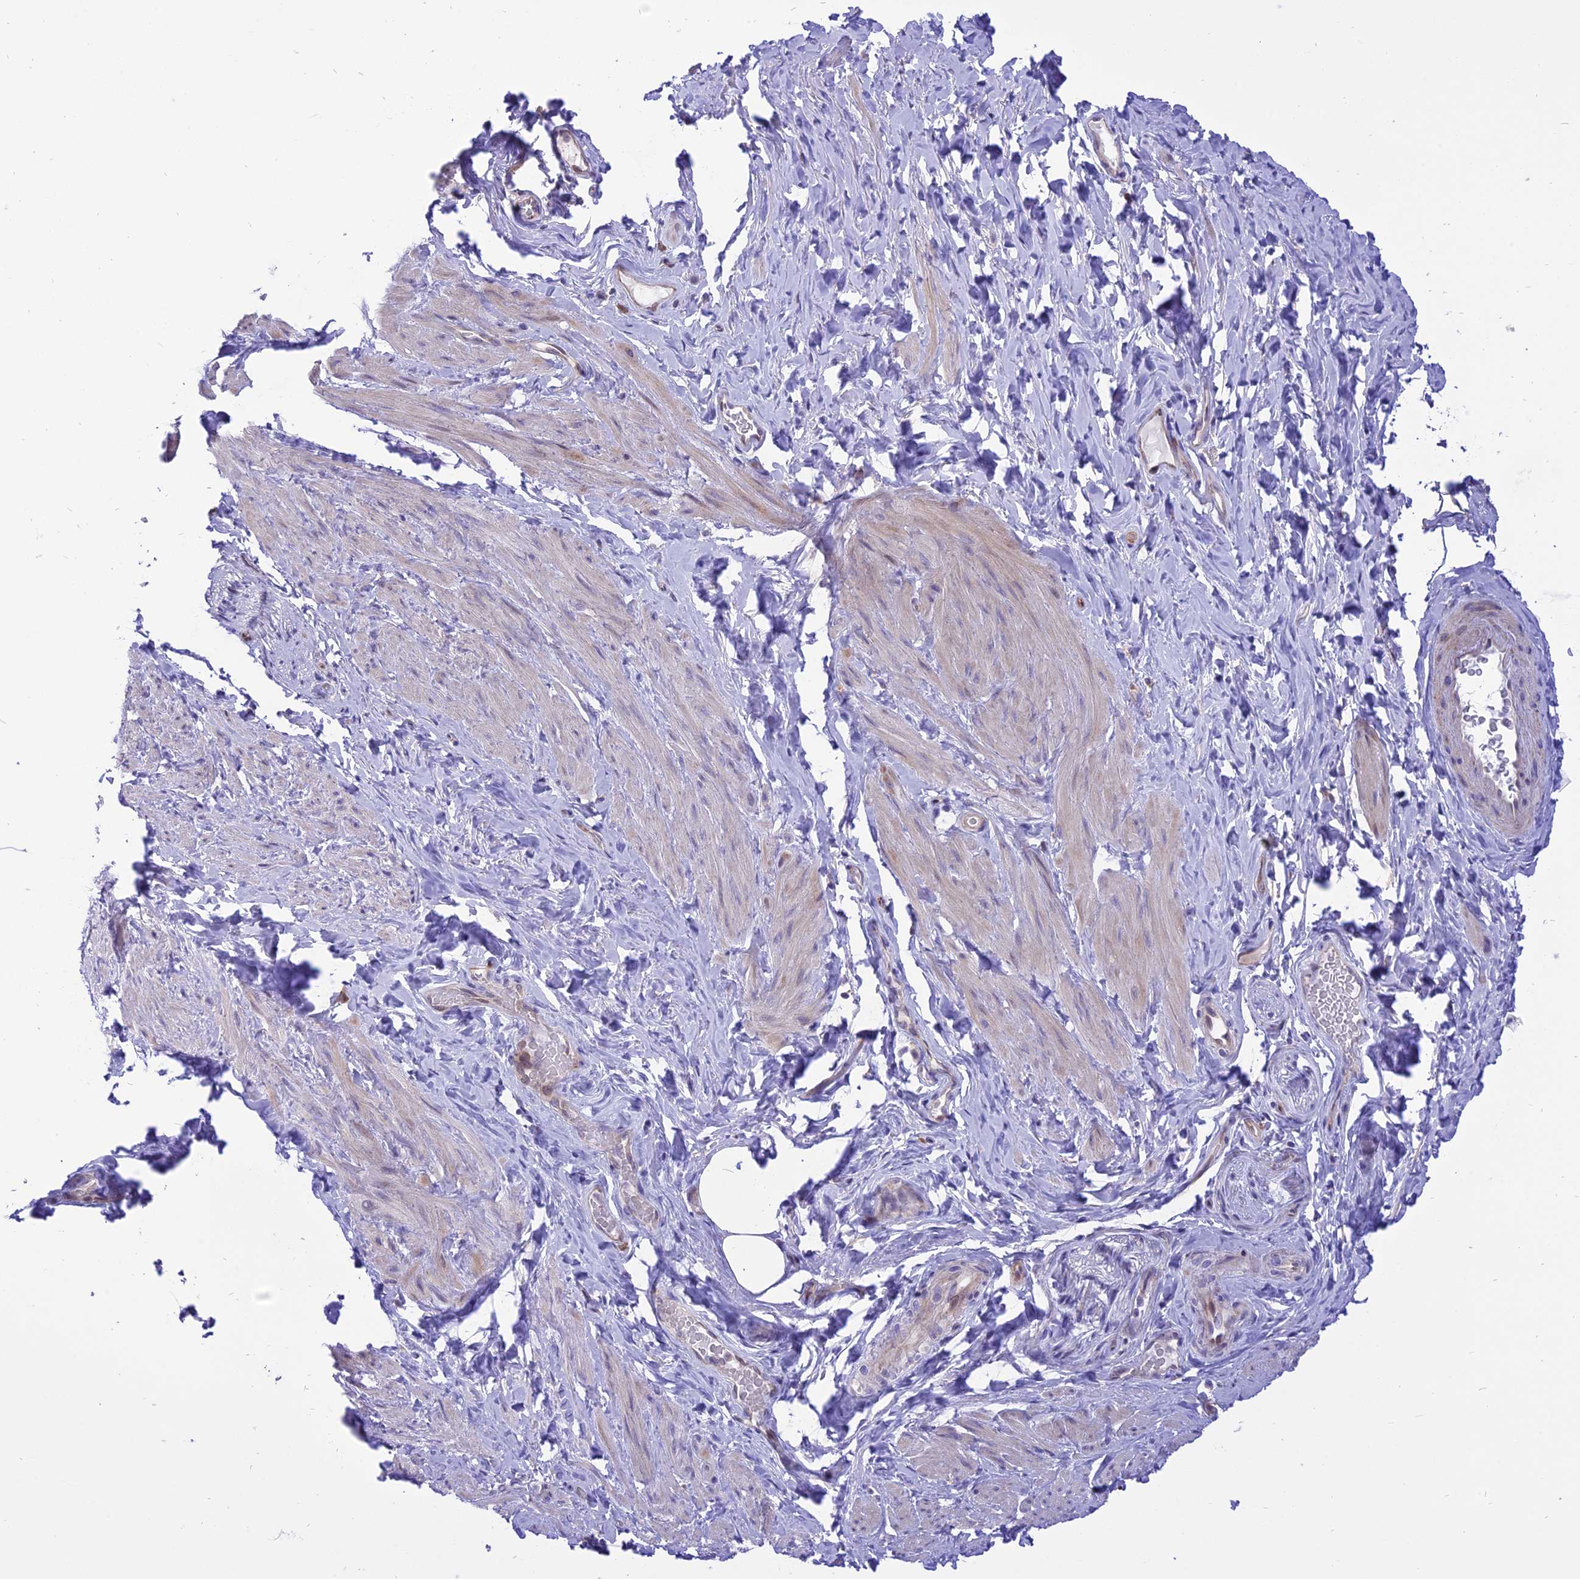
{"staining": {"intensity": "negative", "quantity": "none", "location": "none"}, "tissue": "smooth muscle", "cell_type": "Smooth muscle cells", "image_type": "normal", "snomed": [{"axis": "morphology", "description": "Normal tissue, NOS"}, {"axis": "topography", "description": "Smooth muscle"}, {"axis": "topography", "description": "Peripheral nerve tissue"}], "caption": "This is an IHC image of normal smooth muscle. There is no expression in smooth muscle cells.", "gene": "ARMCX6", "patient": {"sex": "male", "age": 69}}